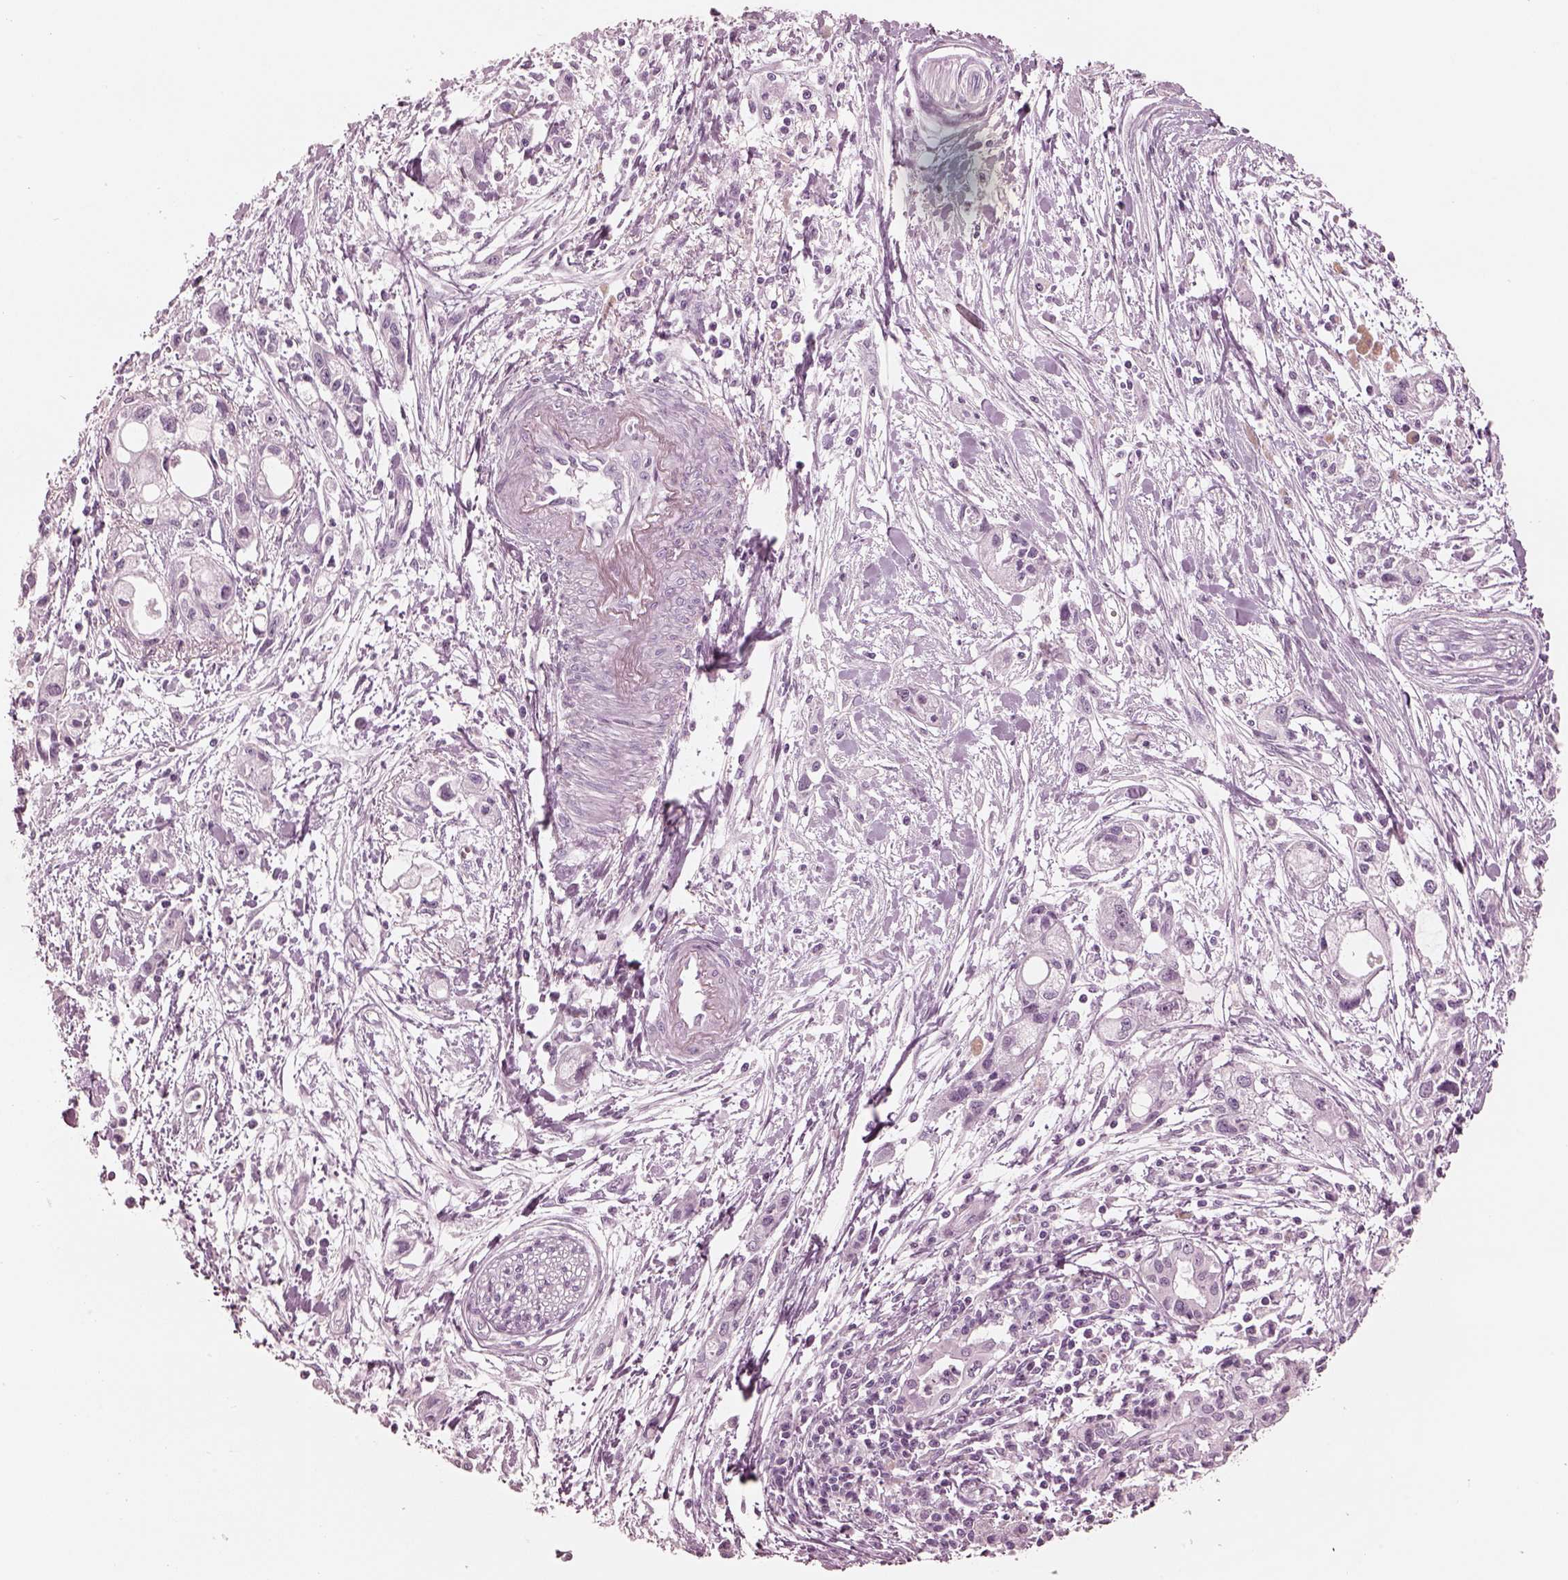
{"staining": {"intensity": "negative", "quantity": "none", "location": "none"}, "tissue": "pancreatic cancer", "cell_type": "Tumor cells", "image_type": "cancer", "snomed": [{"axis": "morphology", "description": "Adenocarcinoma, NOS"}, {"axis": "topography", "description": "Pancreas"}], "caption": "Micrograph shows no significant protein expression in tumor cells of pancreatic cancer (adenocarcinoma).", "gene": "CSH1", "patient": {"sex": "female", "age": 61}}